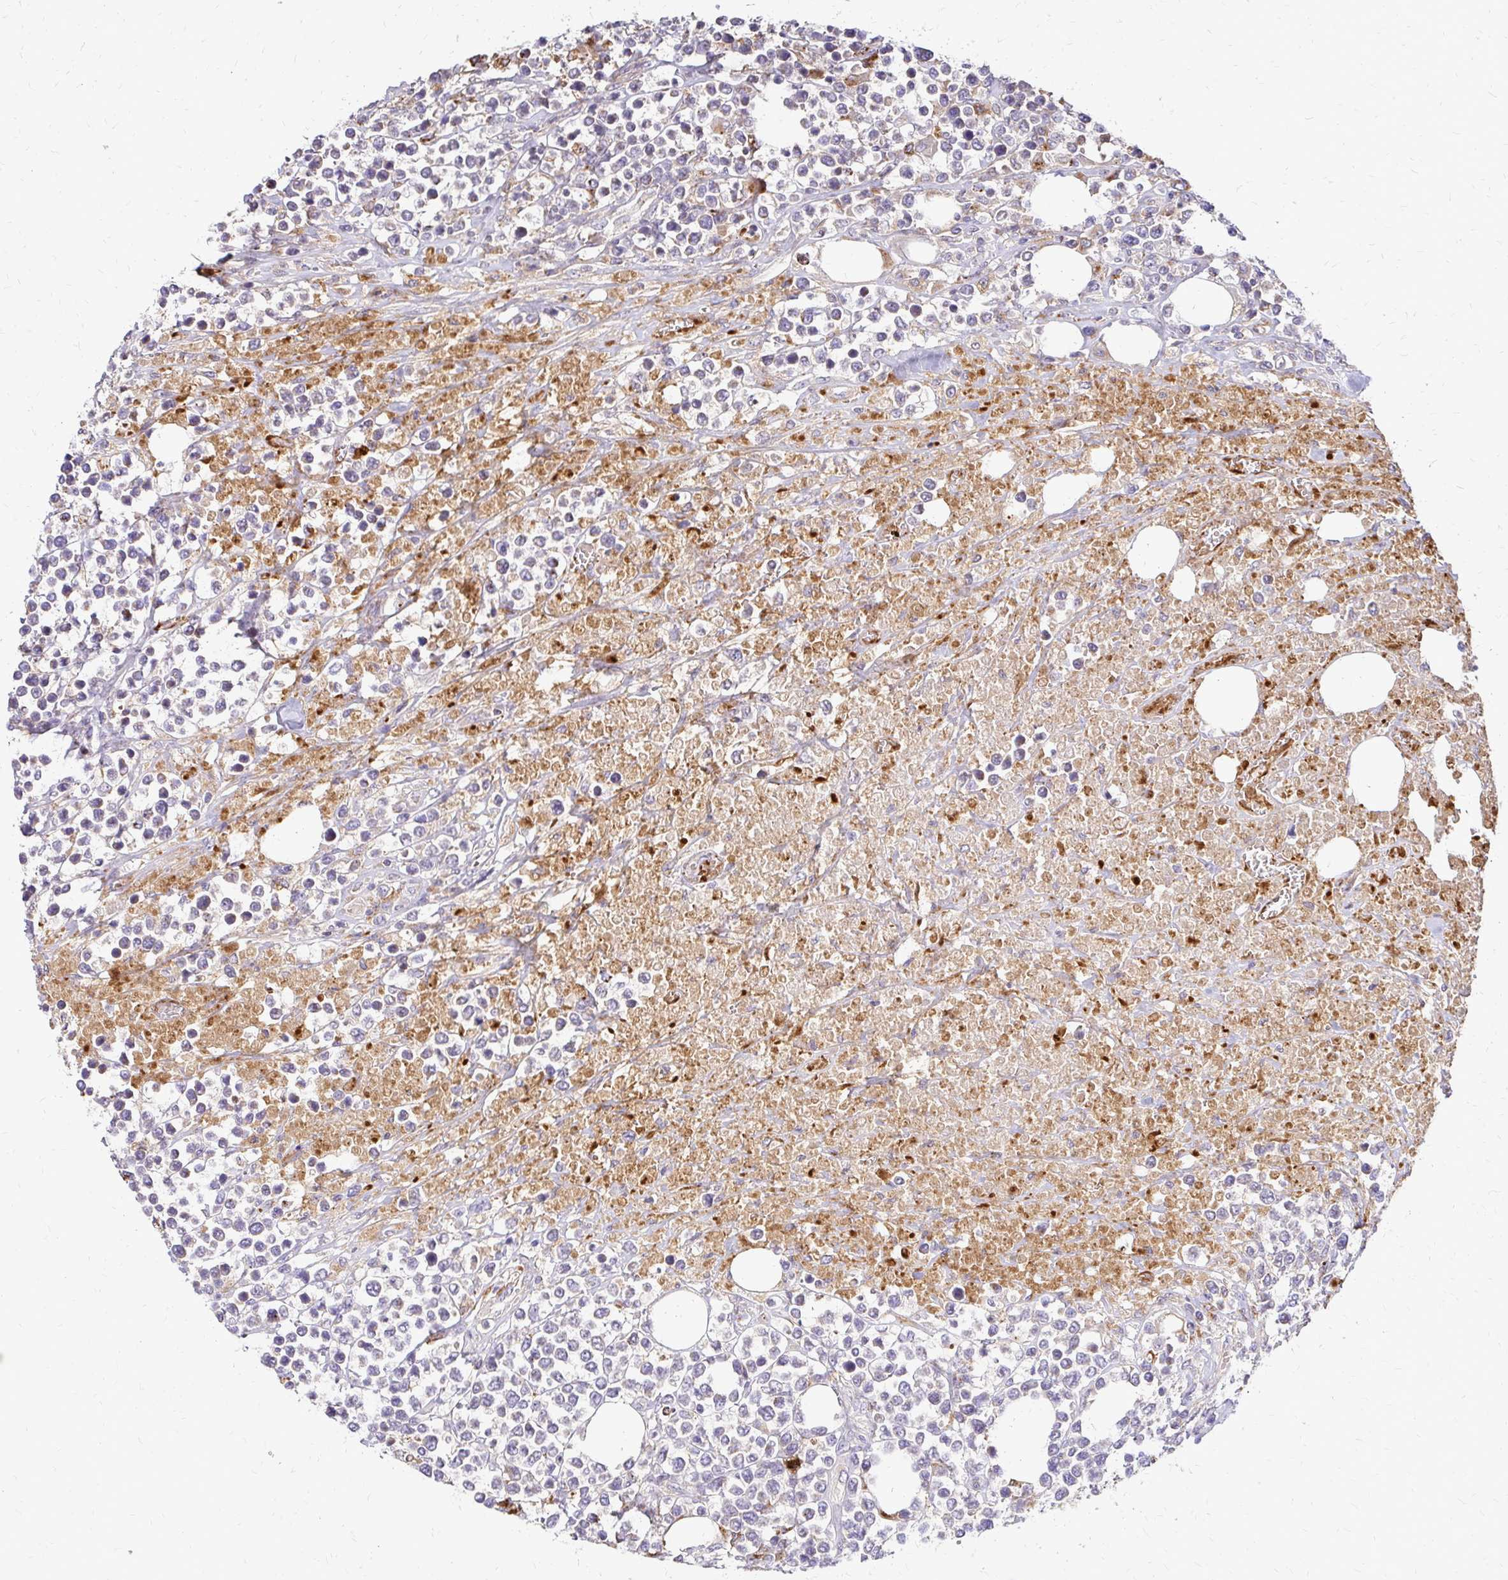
{"staining": {"intensity": "negative", "quantity": "none", "location": "none"}, "tissue": "lymphoma", "cell_type": "Tumor cells", "image_type": "cancer", "snomed": [{"axis": "morphology", "description": "Malignant lymphoma, non-Hodgkin's type, High grade"}, {"axis": "topography", "description": "Soft tissue"}], "caption": "This is a micrograph of immunohistochemistry (IHC) staining of lymphoma, which shows no expression in tumor cells. The staining was performed using DAB to visualize the protein expression in brown, while the nuclei were stained in blue with hematoxylin (Magnification: 20x).", "gene": "IDUA", "patient": {"sex": "female", "age": 56}}